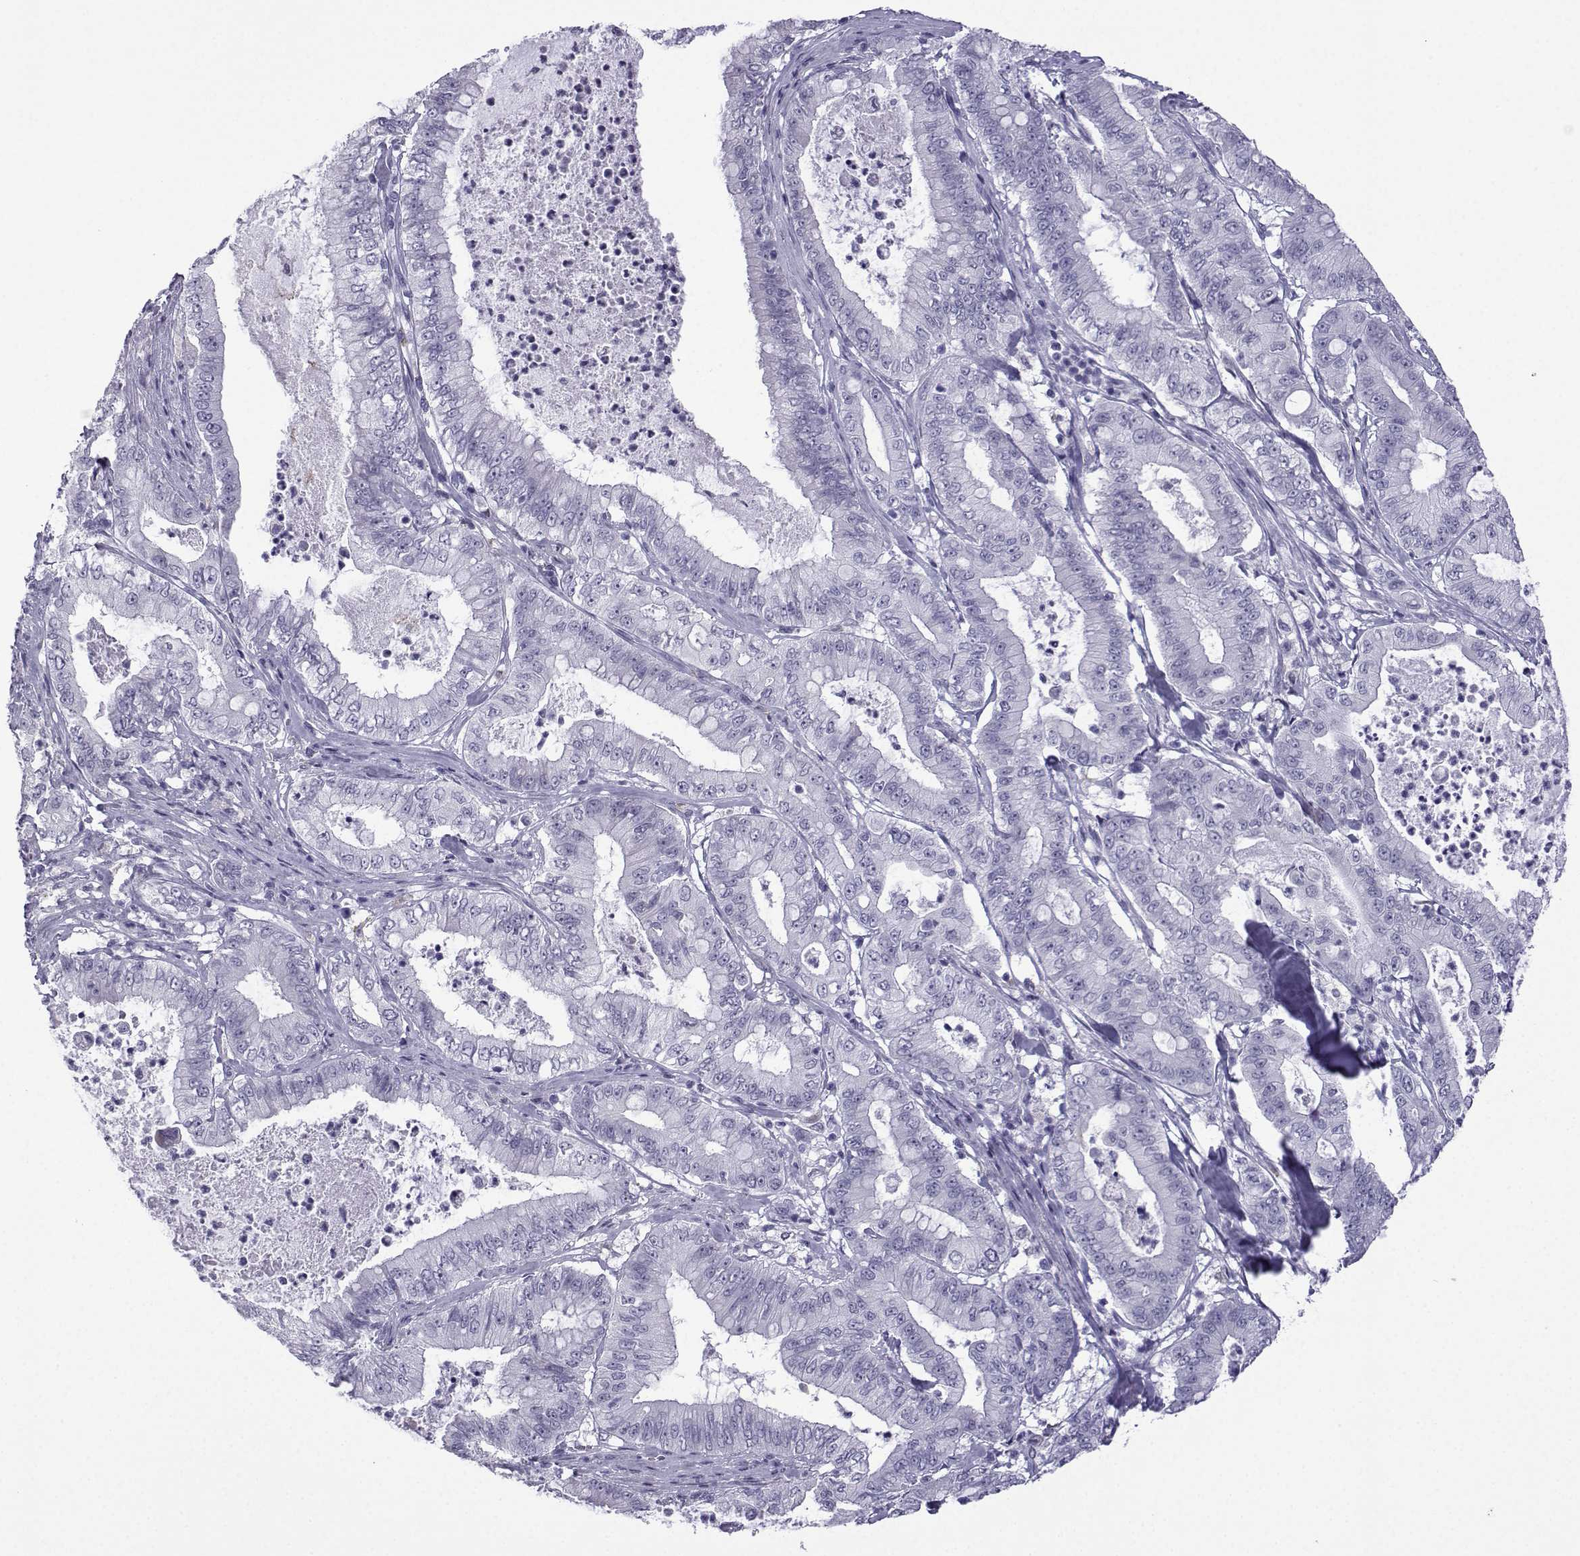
{"staining": {"intensity": "negative", "quantity": "none", "location": "none"}, "tissue": "pancreatic cancer", "cell_type": "Tumor cells", "image_type": "cancer", "snomed": [{"axis": "morphology", "description": "Adenocarcinoma, NOS"}, {"axis": "topography", "description": "Pancreas"}], "caption": "Pancreatic cancer was stained to show a protein in brown. There is no significant staining in tumor cells.", "gene": "MRGBP", "patient": {"sex": "male", "age": 71}}